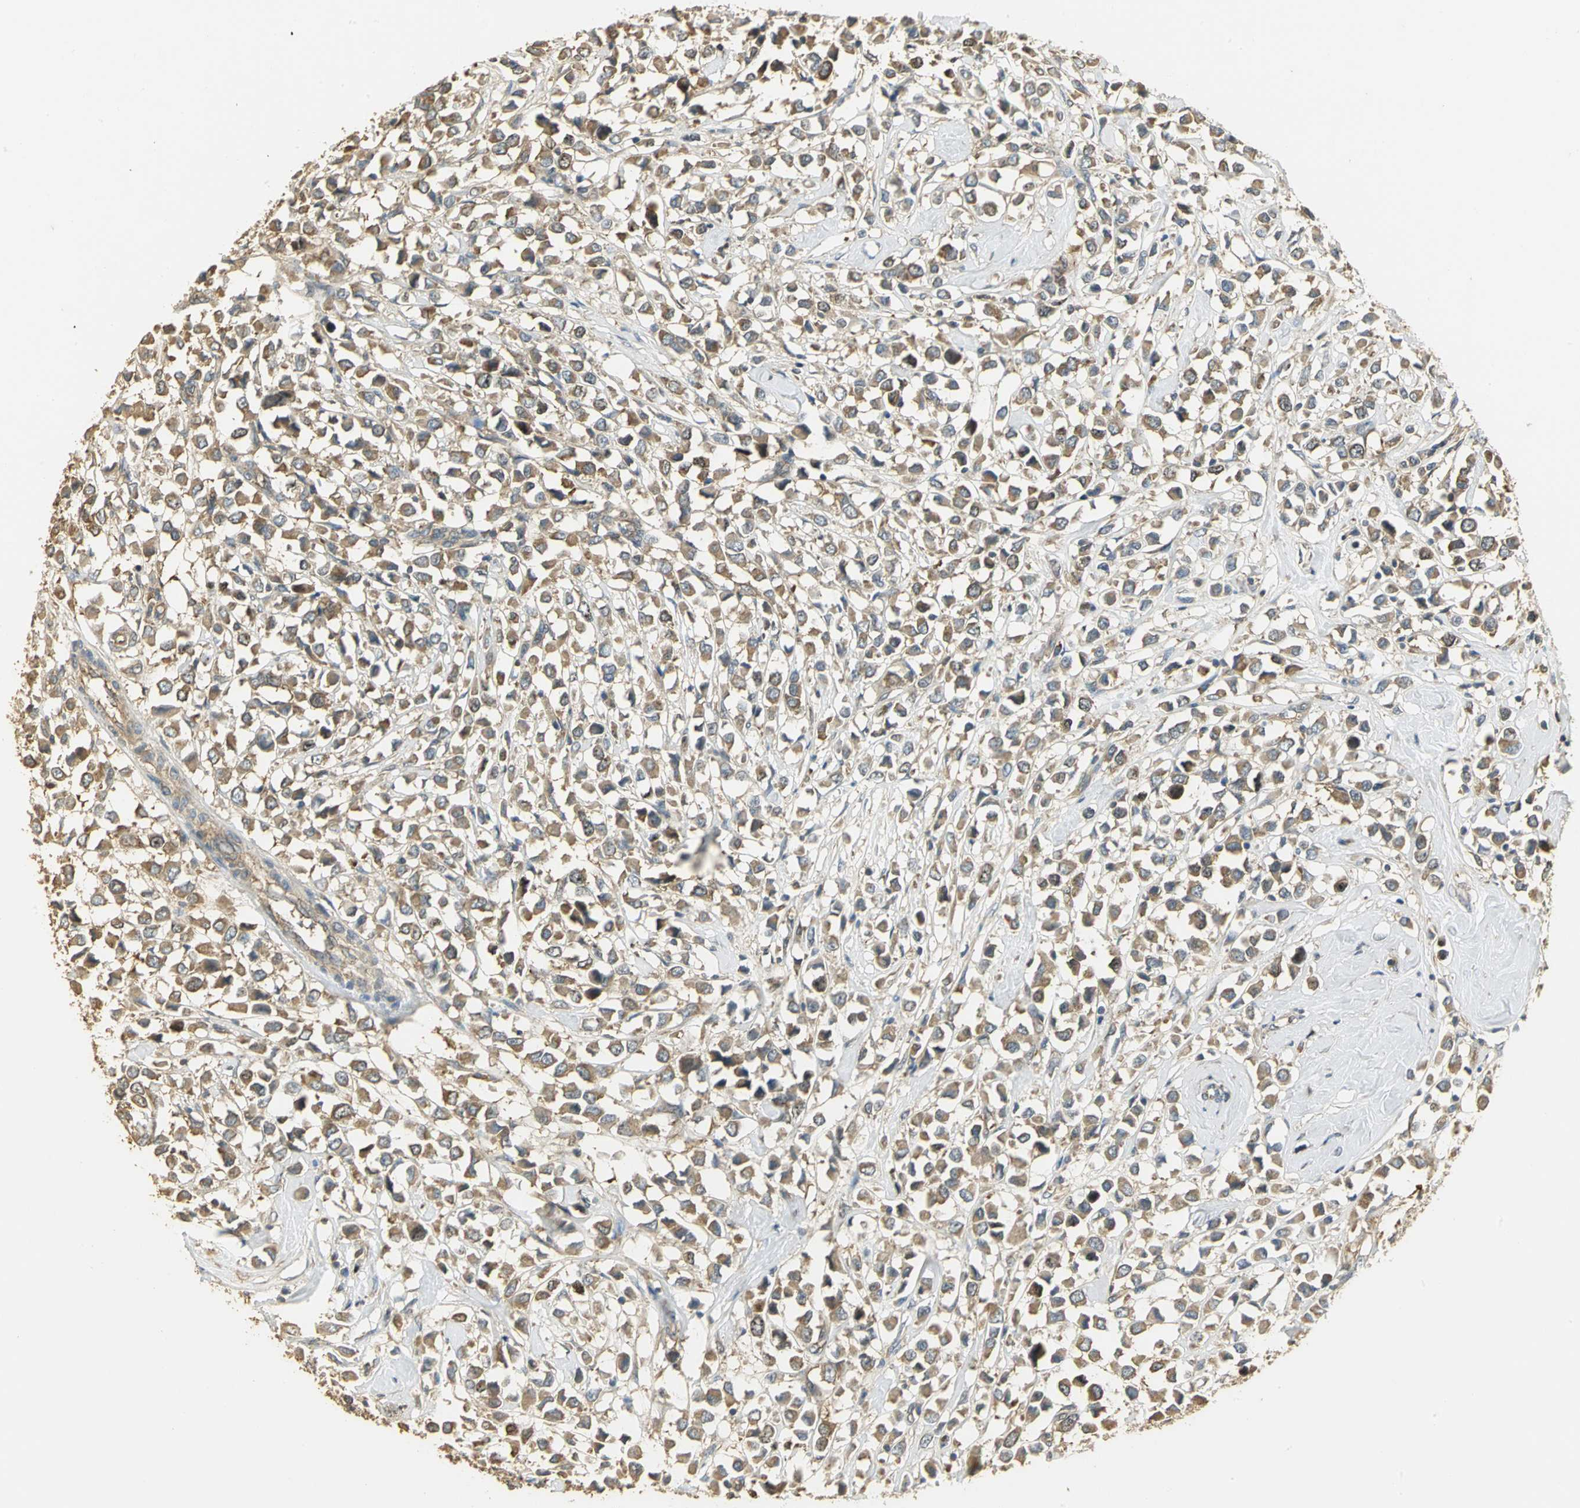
{"staining": {"intensity": "moderate", "quantity": ">75%", "location": "cytoplasmic/membranous"}, "tissue": "breast cancer", "cell_type": "Tumor cells", "image_type": "cancer", "snomed": [{"axis": "morphology", "description": "Duct carcinoma"}, {"axis": "topography", "description": "Breast"}], "caption": "Invasive ductal carcinoma (breast) tissue reveals moderate cytoplasmic/membranous staining in approximately >75% of tumor cells The staining was performed using DAB to visualize the protein expression in brown, while the nuclei were stained in blue with hematoxylin (Magnification: 20x).", "gene": "RARS1", "patient": {"sex": "female", "age": 61}}